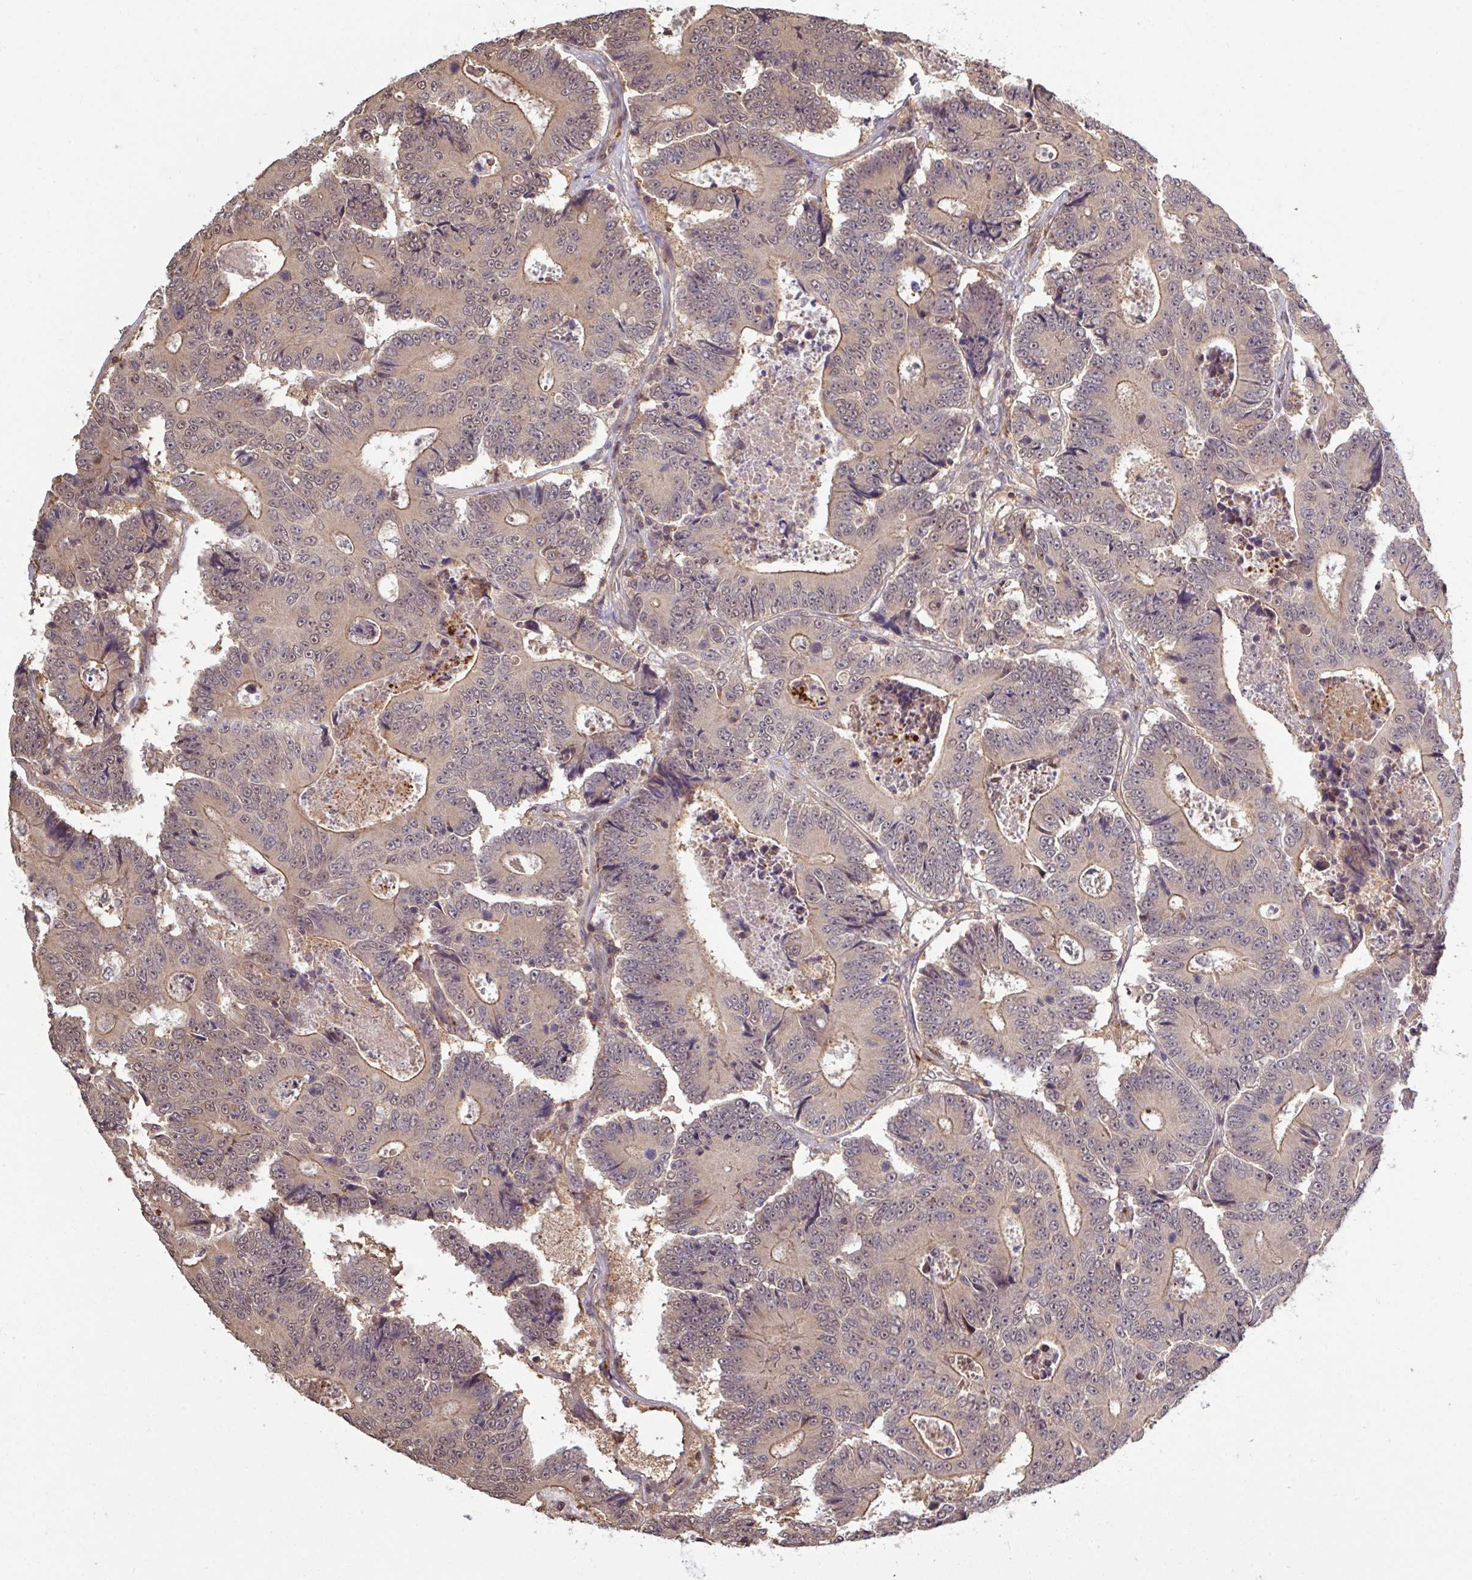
{"staining": {"intensity": "moderate", "quantity": ">75%", "location": "cytoplasmic/membranous,nuclear"}, "tissue": "colorectal cancer", "cell_type": "Tumor cells", "image_type": "cancer", "snomed": [{"axis": "morphology", "description": "Adenocarcinoma, NOS"}, {"axis": "topography", "description": "Colon"}], "caption": "The histopathology image reveals a brown stain indicating the presence of a protein in the cytoplasmic/membranous and nuclear of tumor cells in adenocarcinoma (colorectal). The staining was performed using DAB (3,3'-diaminobenzidine), with brown indicating positive protein expression. Nuclei are stained blue with hematoxylin.", "gene": "TUSC3", "patient": {"sex": "male", "age": 83}}